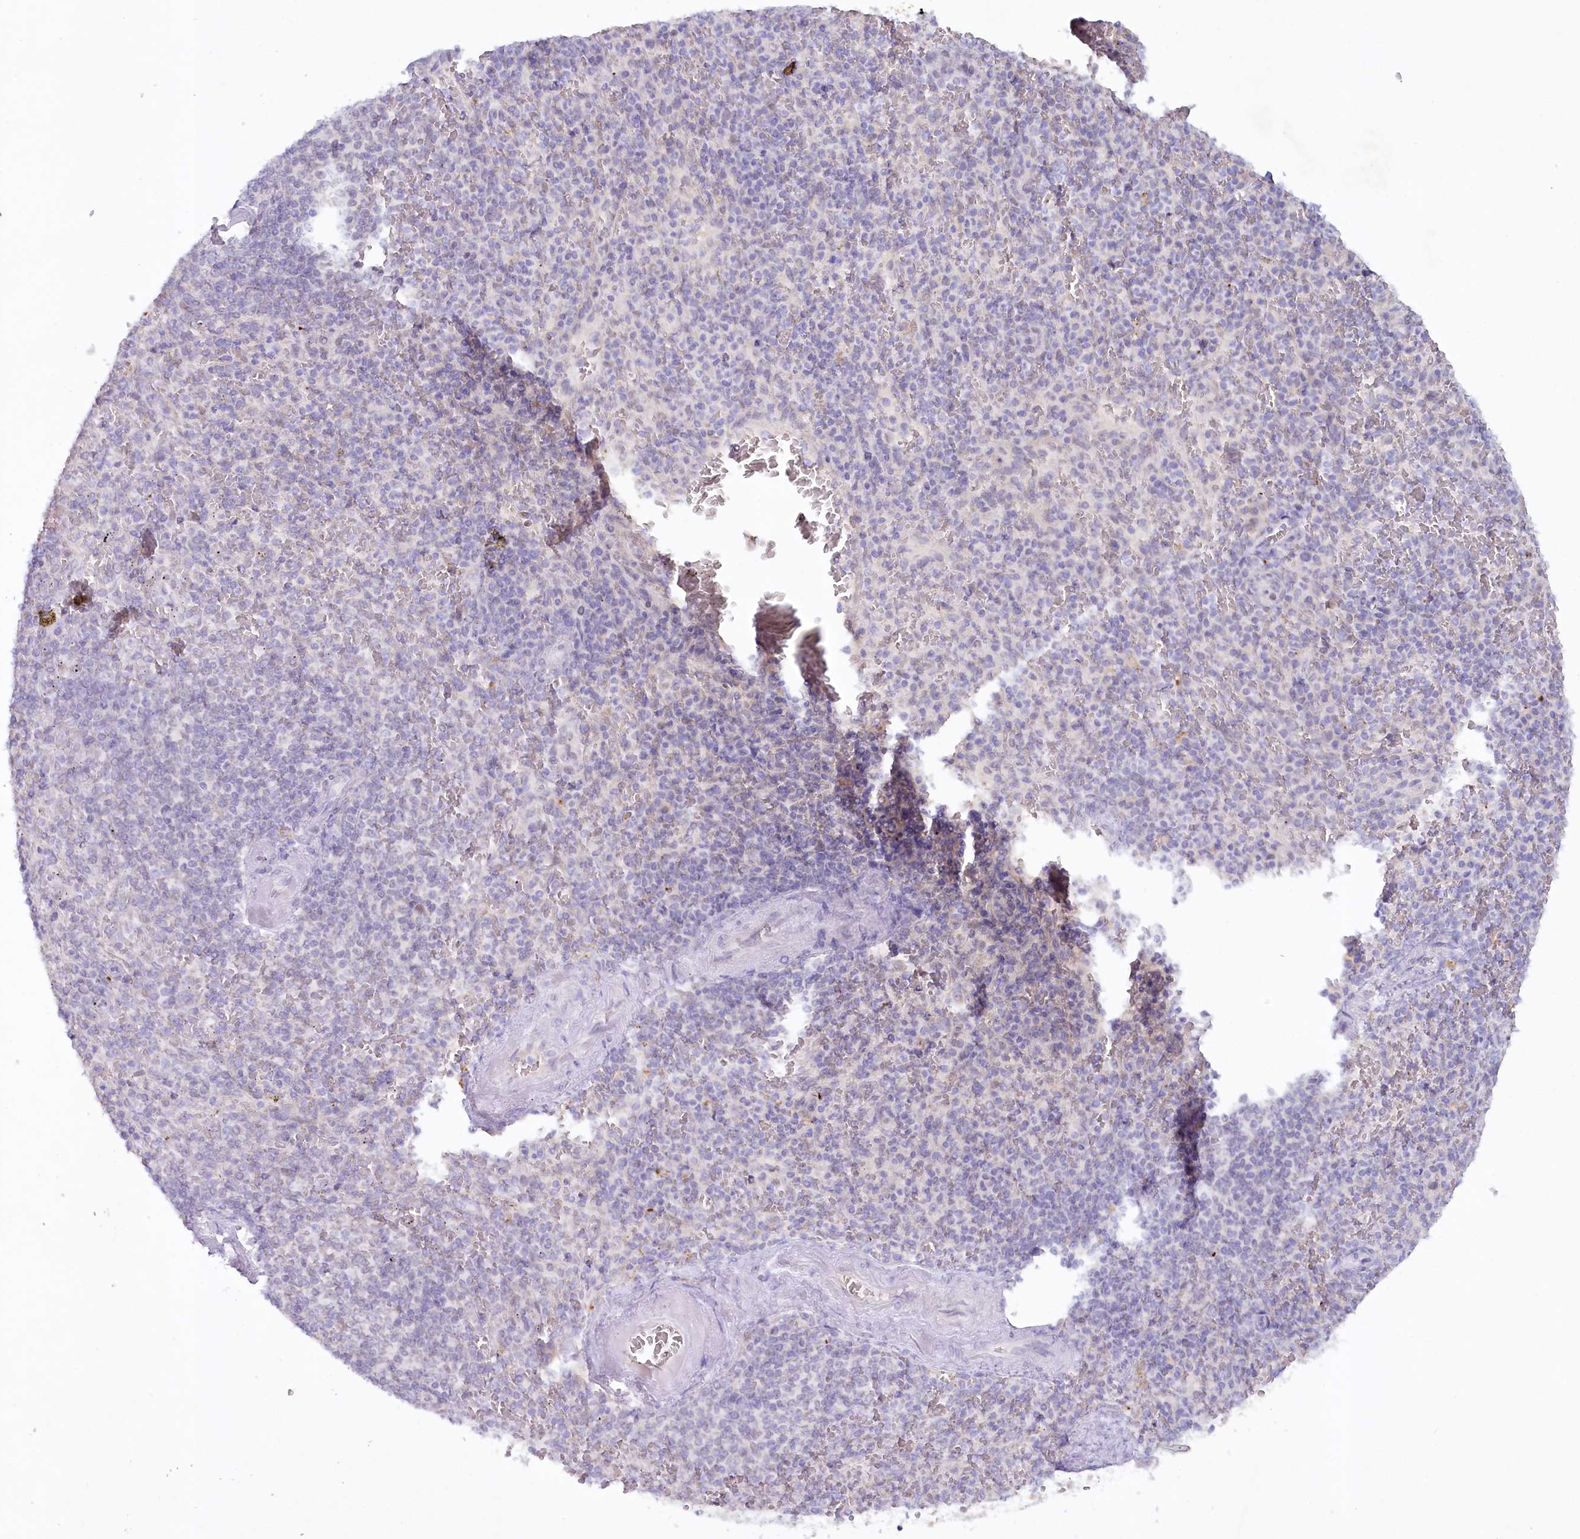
{"staining": {"intensity": "negative", "quantity": "none", "location": "none"}, "tissue": "spleen", "cell_type": "Cells in red pulp", "image_type": "normal", "snomed": [{"axis": "morphology", "description": "Normal tissue, NOS"}, {"axis": "topography", "description": "Spleen"}], "caption": "Immunohistochemistry (IHC) of normal human spleen shows no expression in cells in red pulp.", "gene": "PSAPL1", "patient": {"sex": "male", "age": 82}}